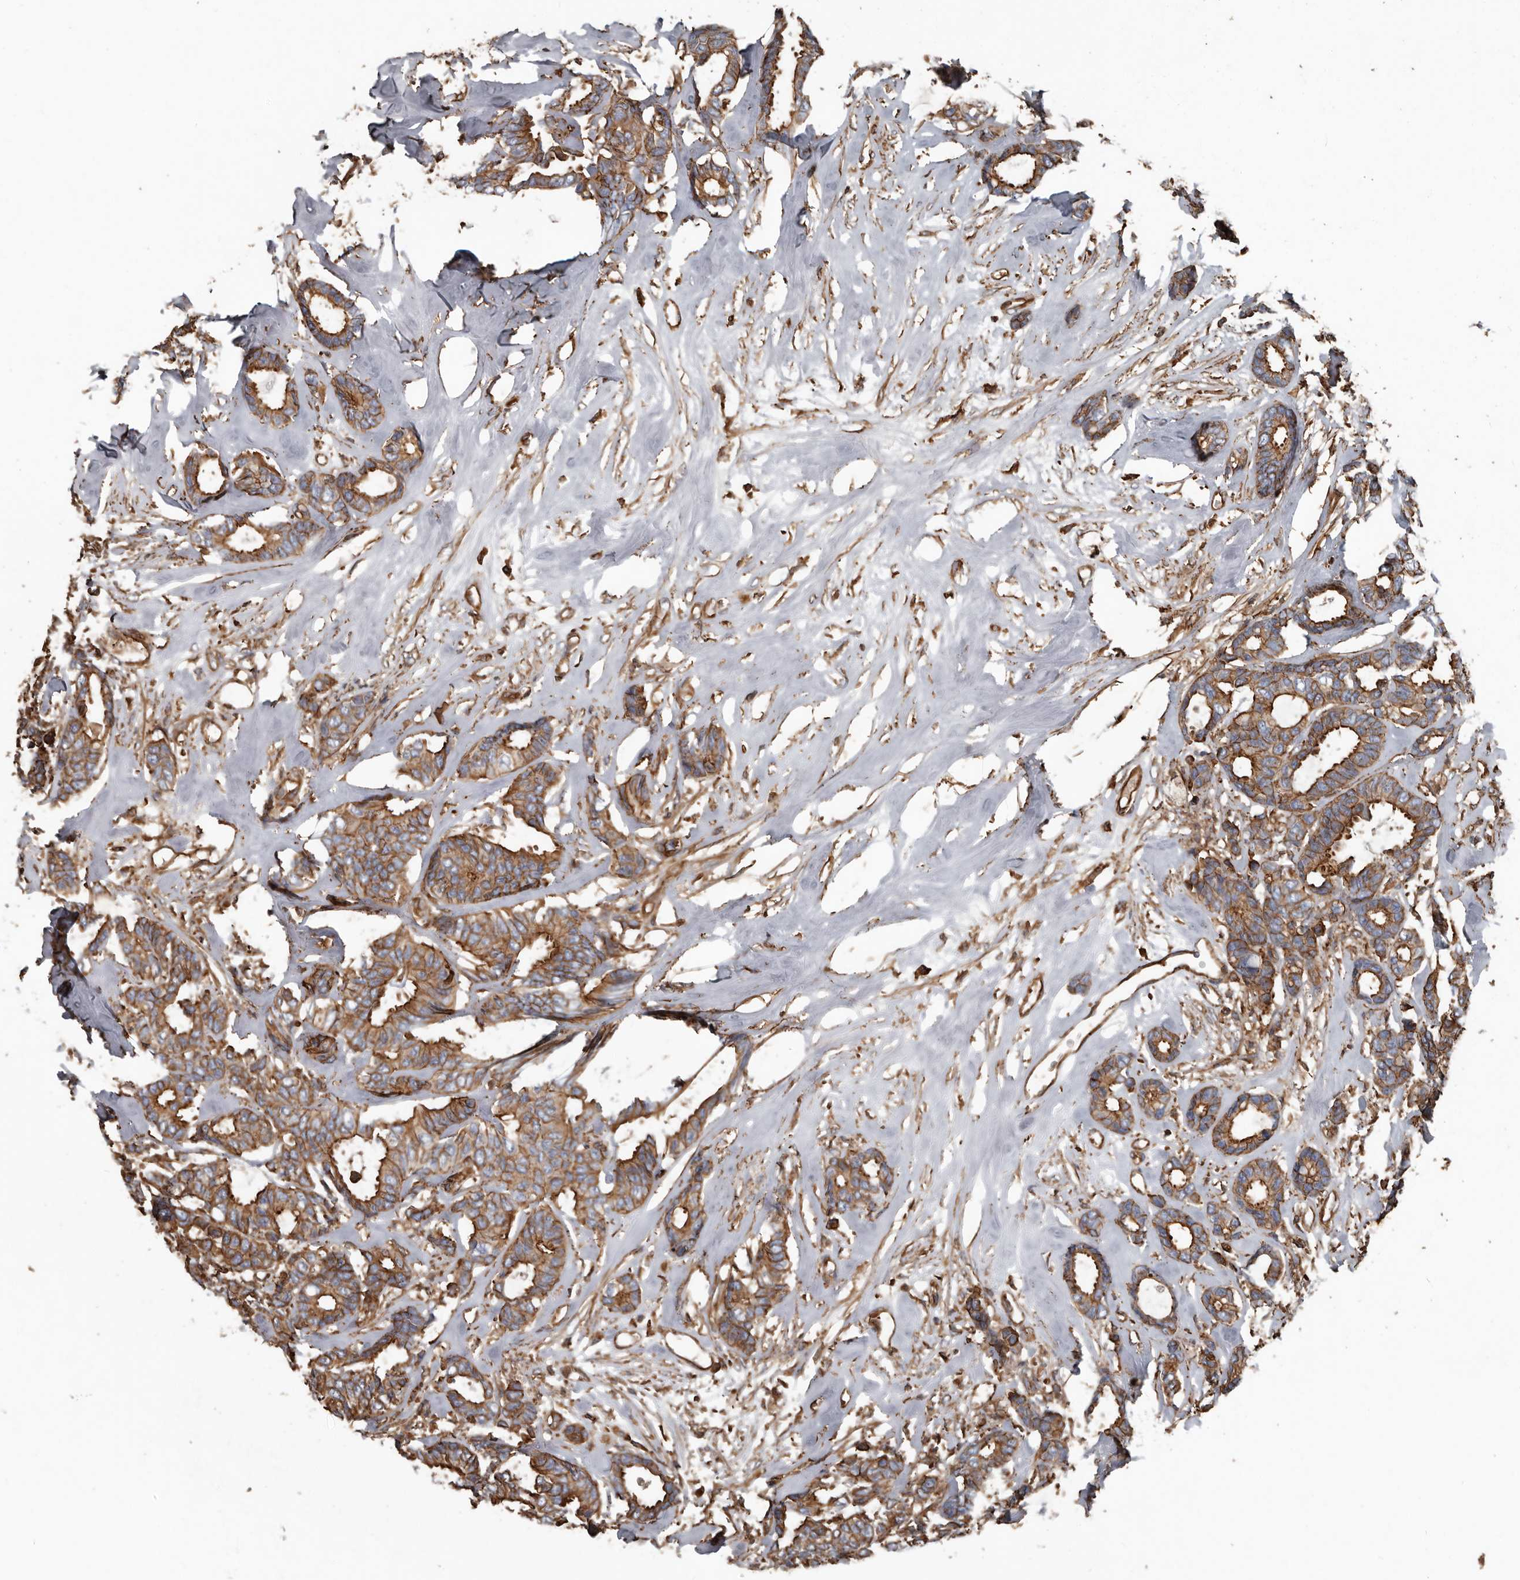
{"staining": {"intensity": "moderate", "quantity": ">75%", "location": "cytoplasmic/membranous"}, "tissue": "breast cancer", "cell_type": "Tumor cells", "image_type": "cancer", "snomed": [{"axis": "morphology", "description": "Duct carcinoma"}, {"axis": "topography", "description": "Breast"}], "caption": "About >75% of tumor cells in breast cancer (invasive ductal carcinoma) reveal moderate cytoplasmic/membranous protein staining as visualized by brown immunohistochemical staining.", "gene": "DENND6B", "patient": {"sex": "female", "age": 87}}